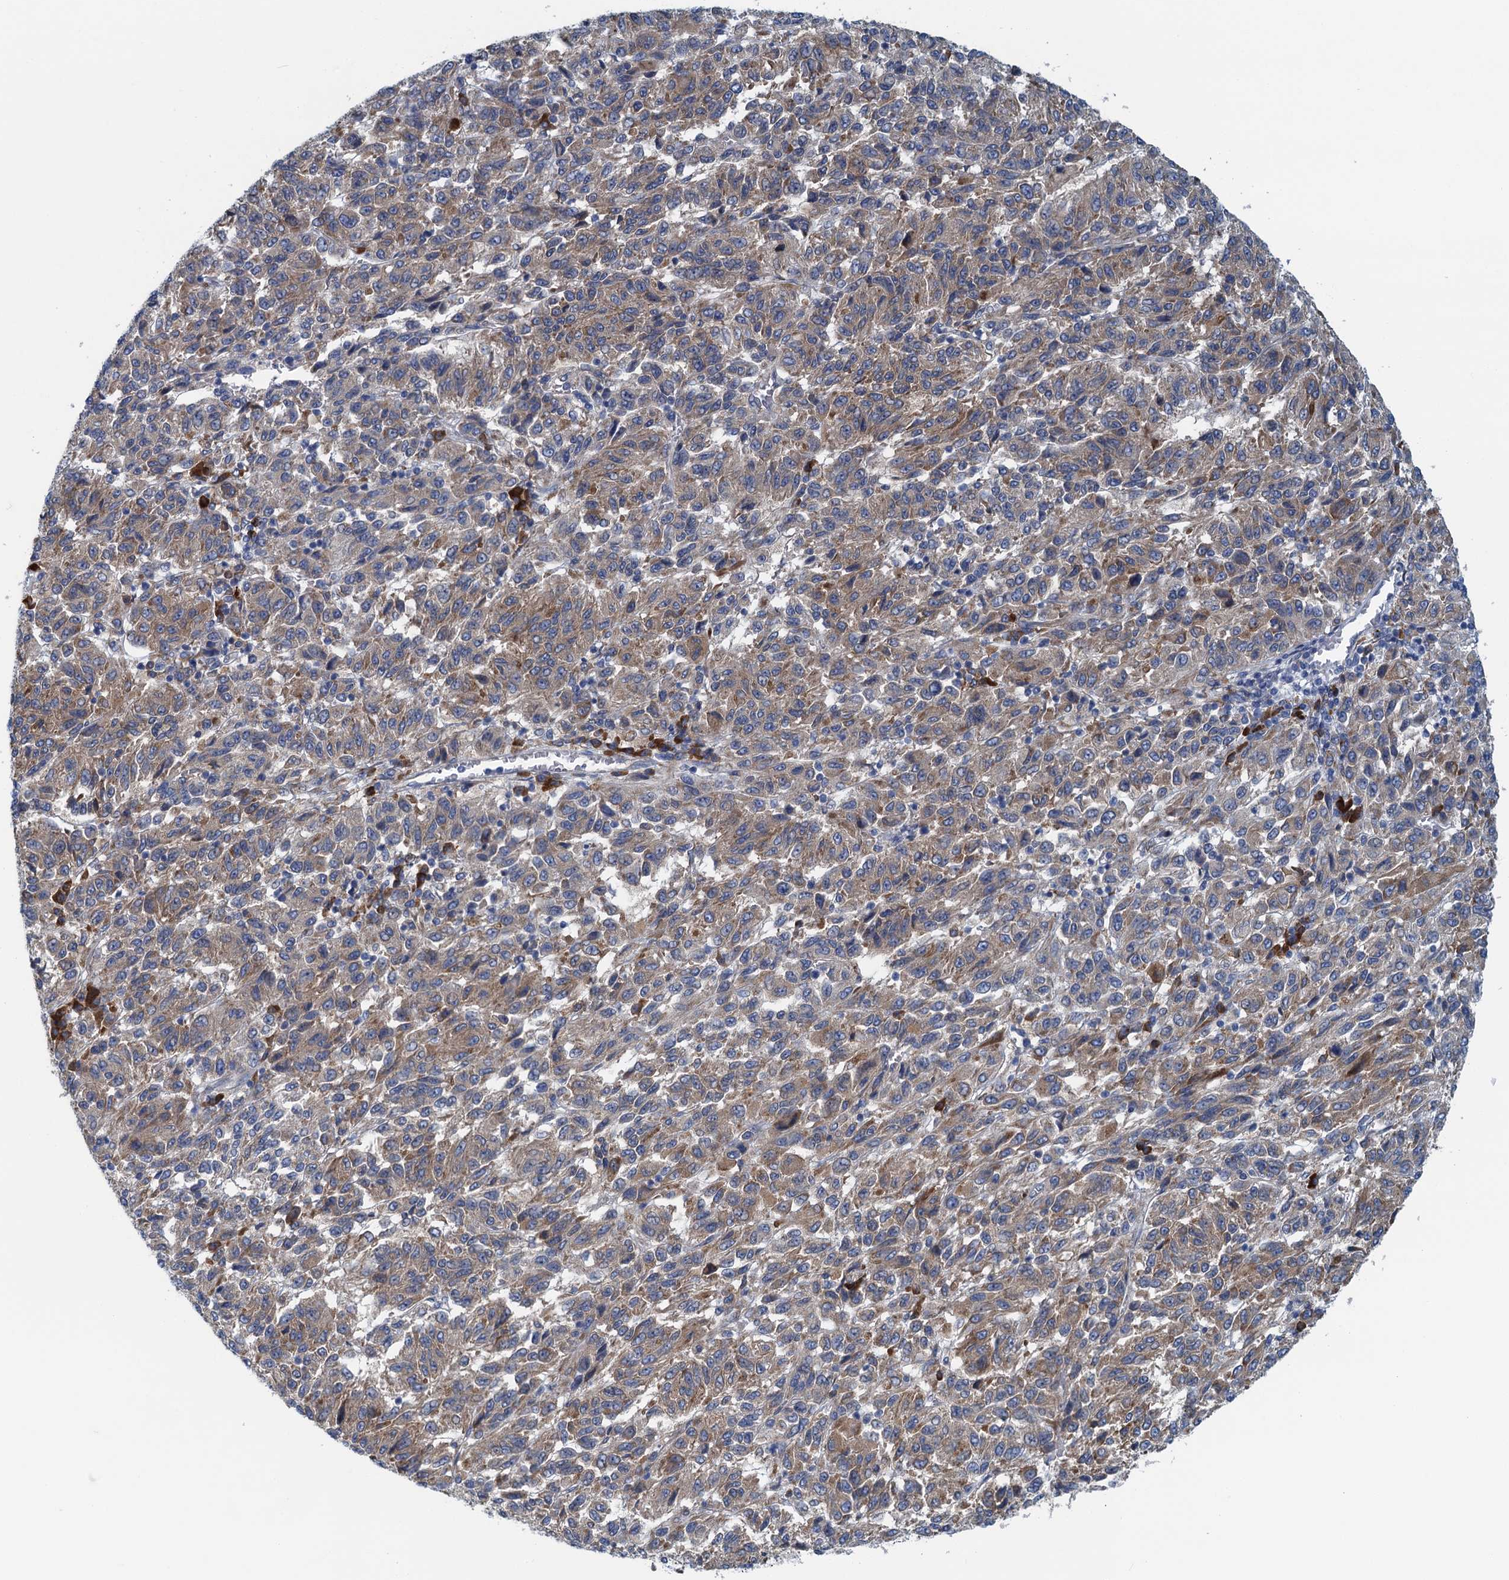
{"staining": {"intensity": "weak", "quantity": ">75%", "location": "cytoplasmic/membranous"}, "tissue": "melanoma", "cell_type": "Tumor cells", "image_type": "cancer", "snomed": [{"axis": "morphology", "description": "Malignant melanoma, Metastatic site"}, {"axis": "topography", "description": "Lung"}], "caption": "Malignant melanoma (metastatic site) stained for a protein (brown) exhibits weak cytoplasmic/membranous positive staining in about >75% of tumor cells.", "gene": "MYDGF", "patient": {"sex": "male", "age": 64}}